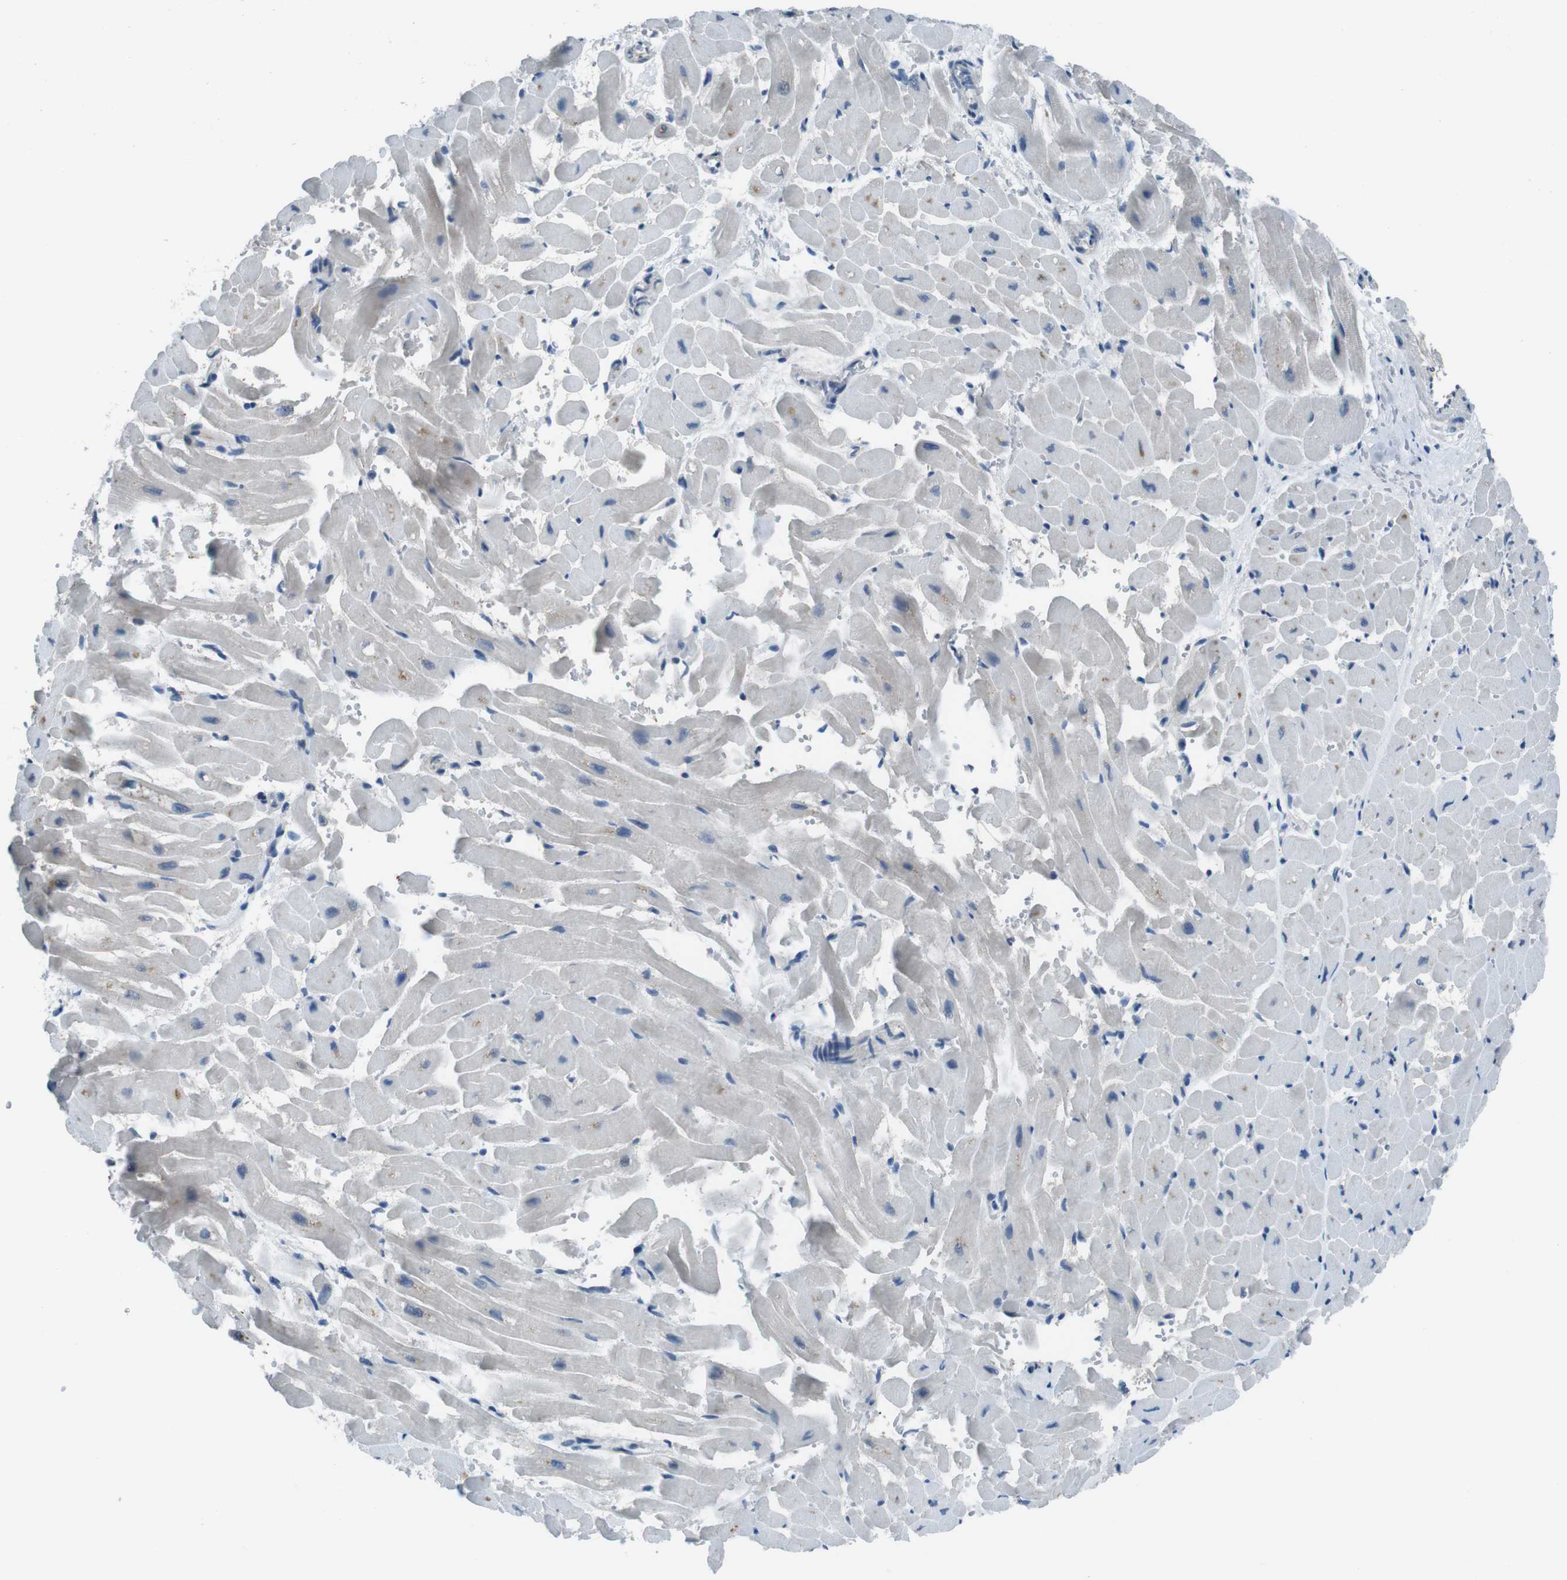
{"staining": {"intensity": "moderate", "quantity": "25%-75%", "location": "cytoplasmic/membranous"}, "tissue": "heart muscle", "cell_type": "Cardiomyocytes", "image_type": "normal", "snomed": [{"axis": "morphology", "description": "Normal tissue, NOS"}, {"axis": "topography", "description": "Heart"}], "caption": "Immunohistochemical staining of benign heart muscle reveals medium levels of moderate cytoplasmic/membranous expression in approximately 25%-75% of cardiomyocytes.", "gene": "LRP5", "patient": {"sex": "male", "age": 45}}